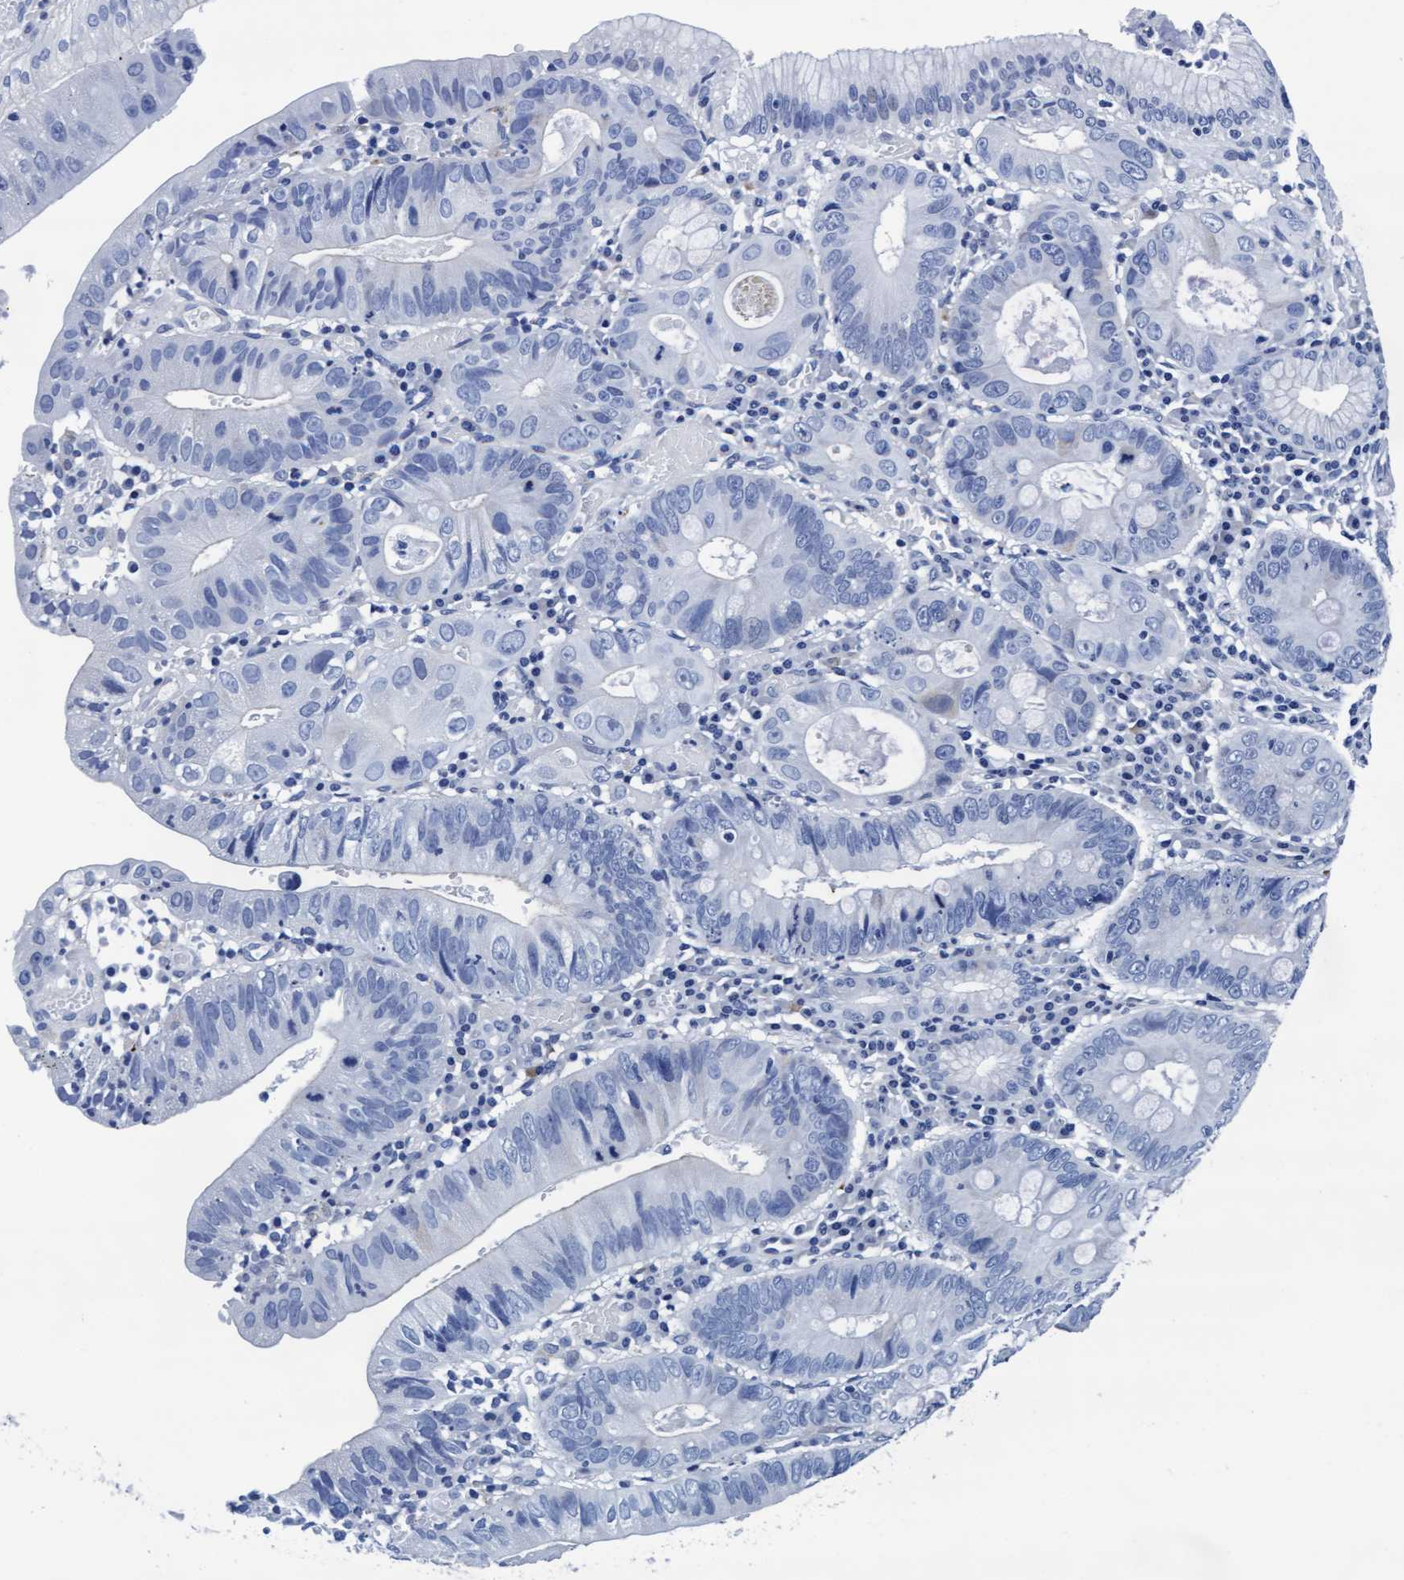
{"staining": {"intensity": "negative", "quantity": "none", "location": "none"}, "tissue": "stomach cancer", "cell_type": "Tumor cells", "image_type": "cancer", "snomed": [{"axis": "morphology", "description": "Adenocarcinoma, NOS"}, {"axis": "topography", "description": "Stomach"}], "caption": "Micrograph shows no protein expression in tumor cells of stomach cancer (adenocarcinoma) tissue.", "gene": "ARSG", "patient": {"sex": "male", "age": 59}}